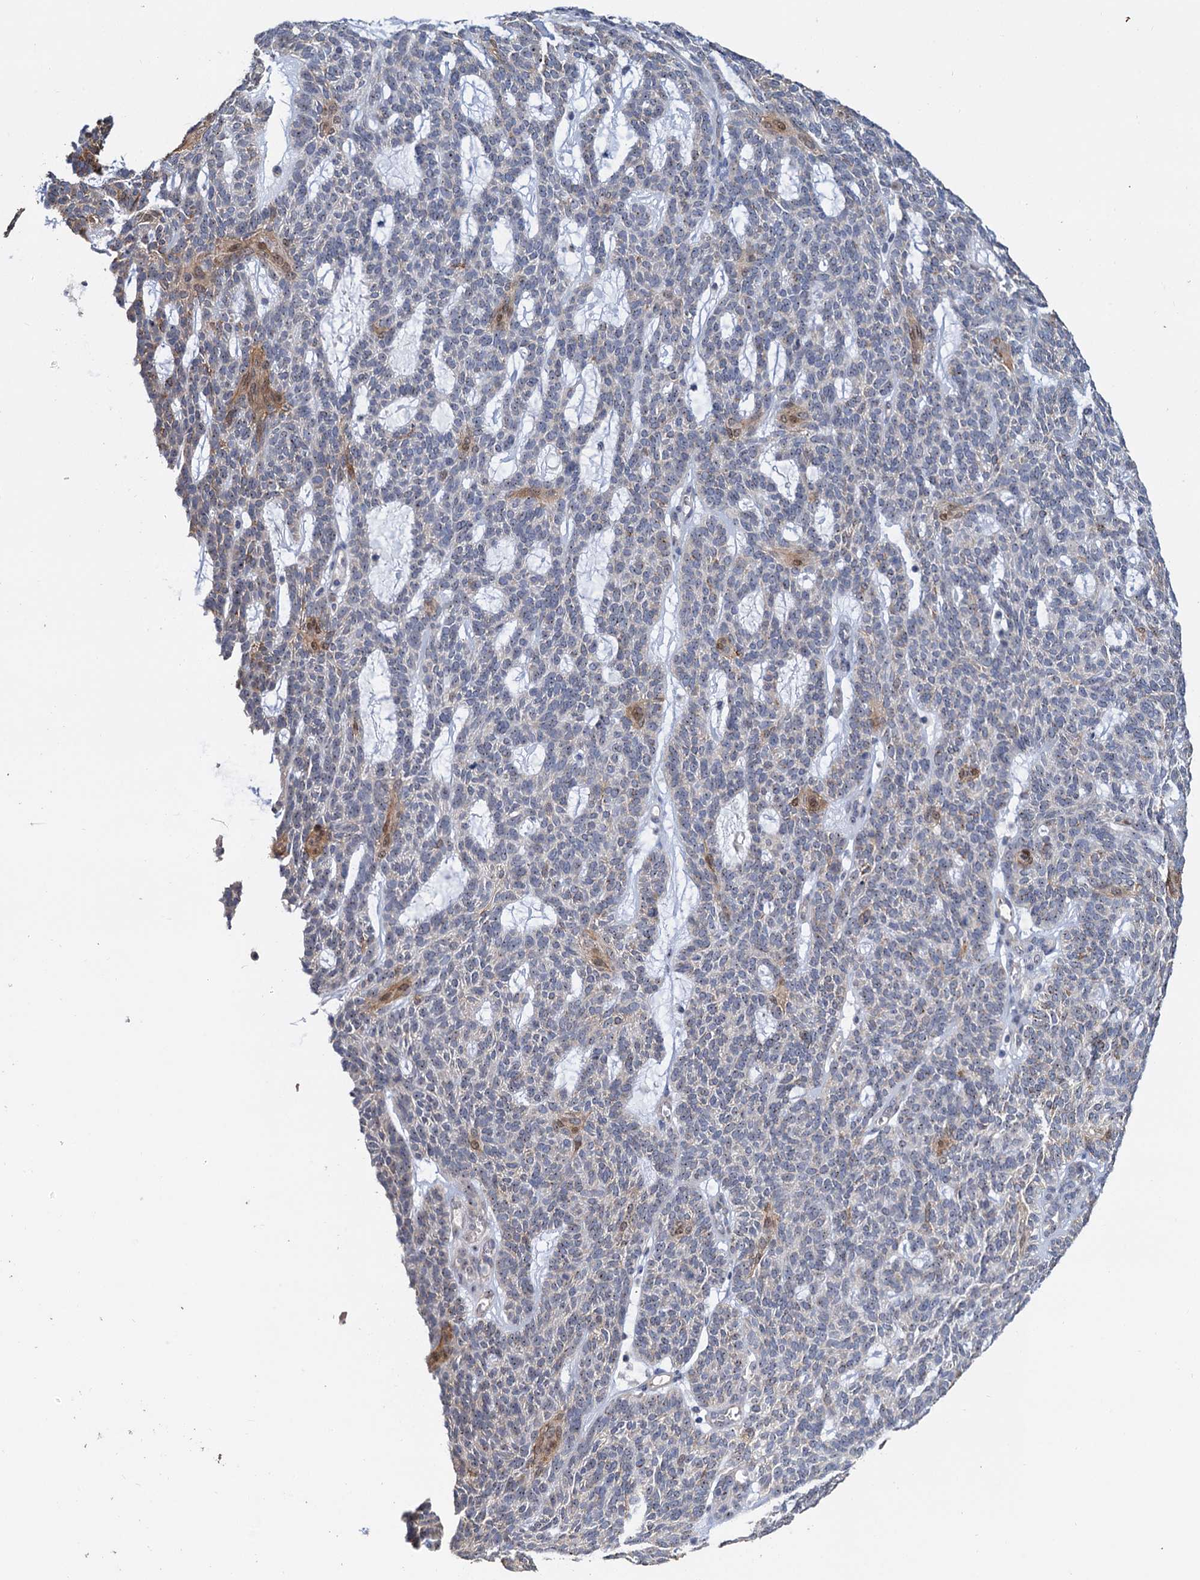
{"staining": {"intensity": "moderate", "quantity": "25%-75%", "location": "cytoplasmic/membranous"}, "tissue": "skin cancer", "cell_type": "Tumor cells", "image_type": "cancer", "snomed": [{"axis": "morphology", "description": "Squamous cell carcinoma, NOS"}, {"axis": "topography", "description": "Skin"}], "caption": "IHC micrograph of skin cancer stained for a protein (brown), which shows medium levels of moderate cytoplasmic/membranous expression in approximately 25%-75% of tumor cells.", "gene": "C2CD3", "patient": {"sex": "female", "age": 90}}